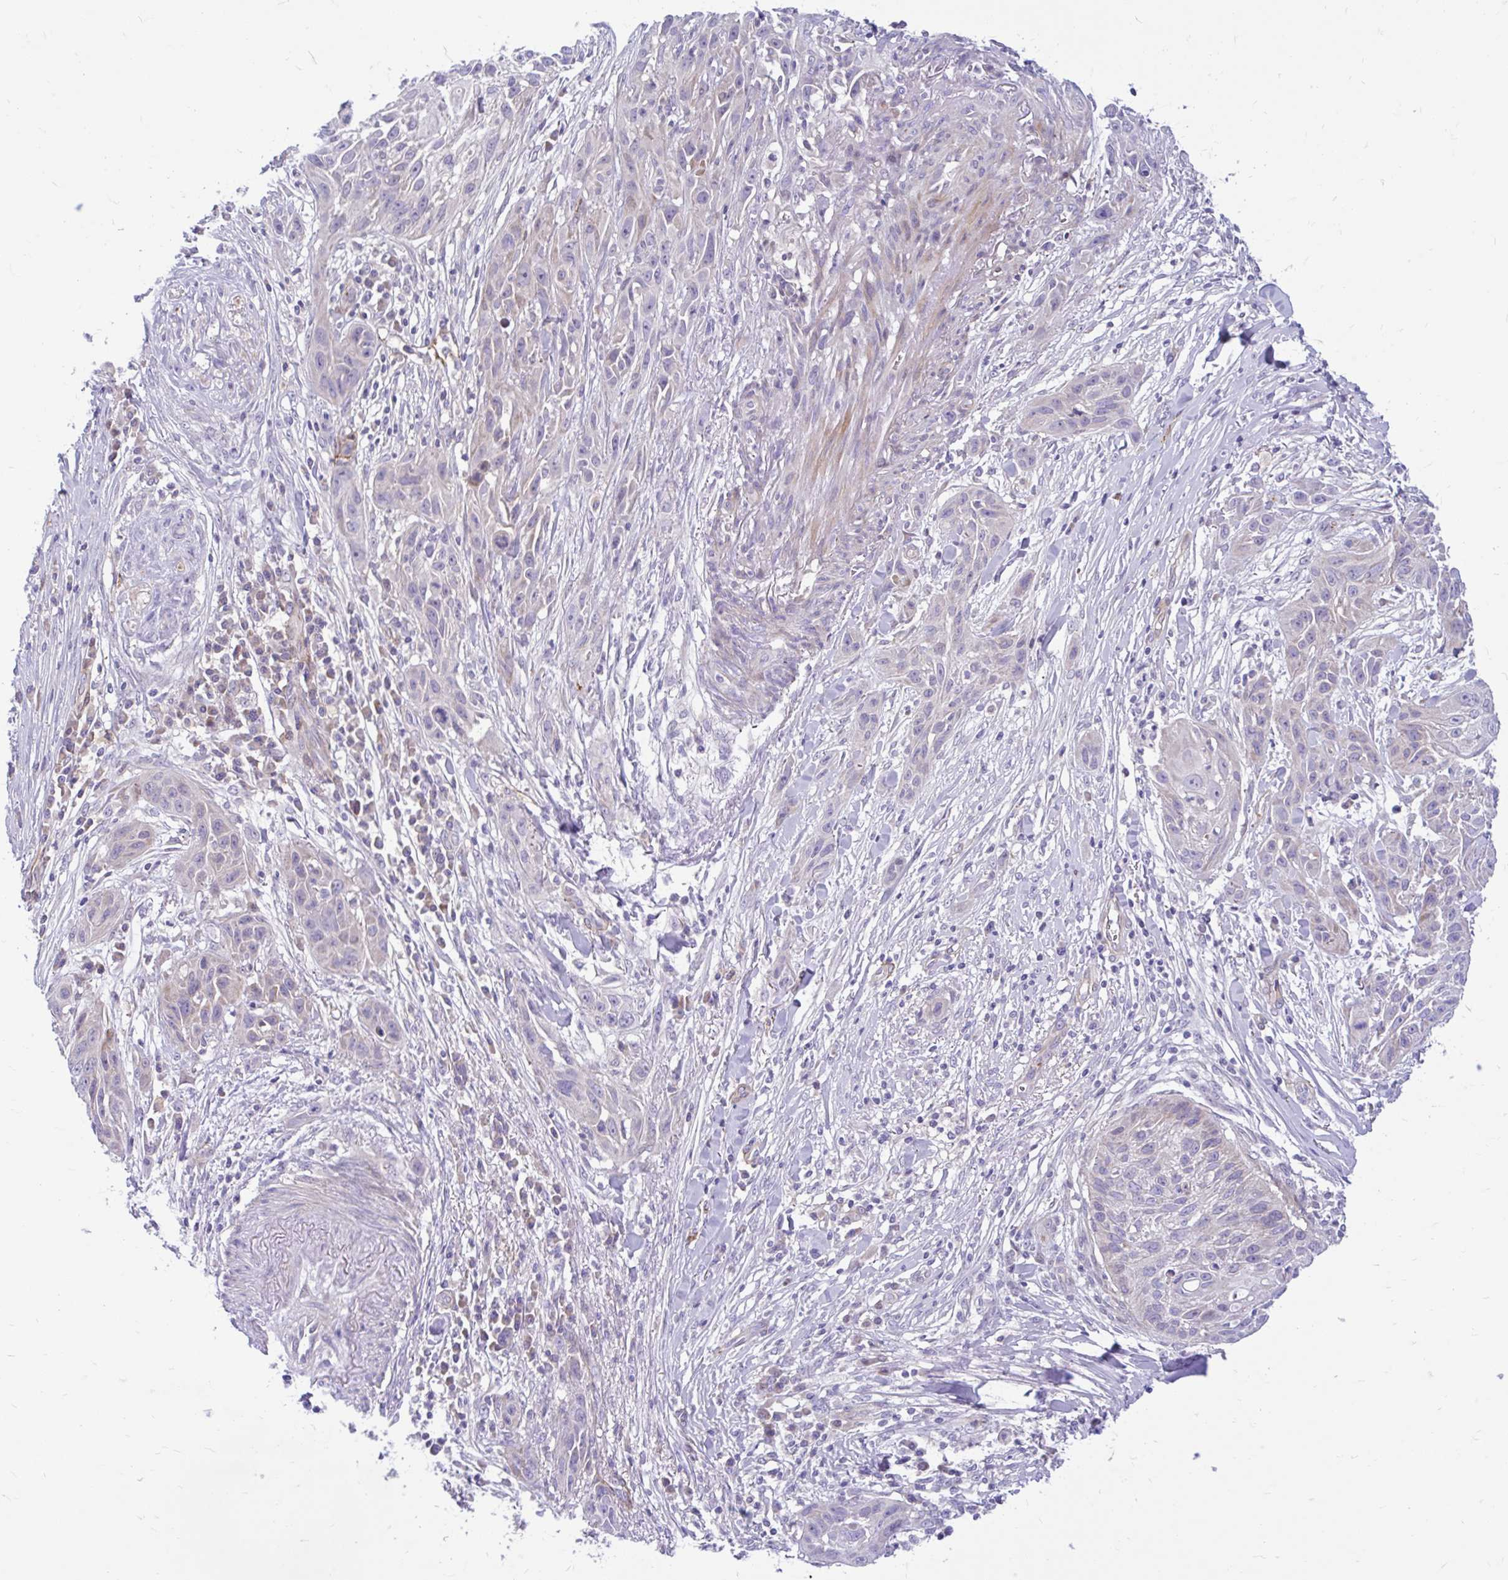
{"staining": {"intensity": "moderate", "quantity": "<25%", "location": "cytoplasmic/membranous"}, "tissue": "skin cancer", "cell_type": "Tumor cells", "image_type": "cancer", "snomed": [{"axis": "morphology", "description": "Squamous cell carcinoma, NOS"}, {"axis": "topography", "description": "Skin"}, {"axis": "topography", "description": "Vulva"}], "caption": "A histopathology image of human skin cancer (squamous cell carcinoma) stained for a protein shows moderate cytoplasmic/membranous brown staining in tumor cells.", "gene": "ESPNL", "patient": {"sex": "female", "age": 83}}